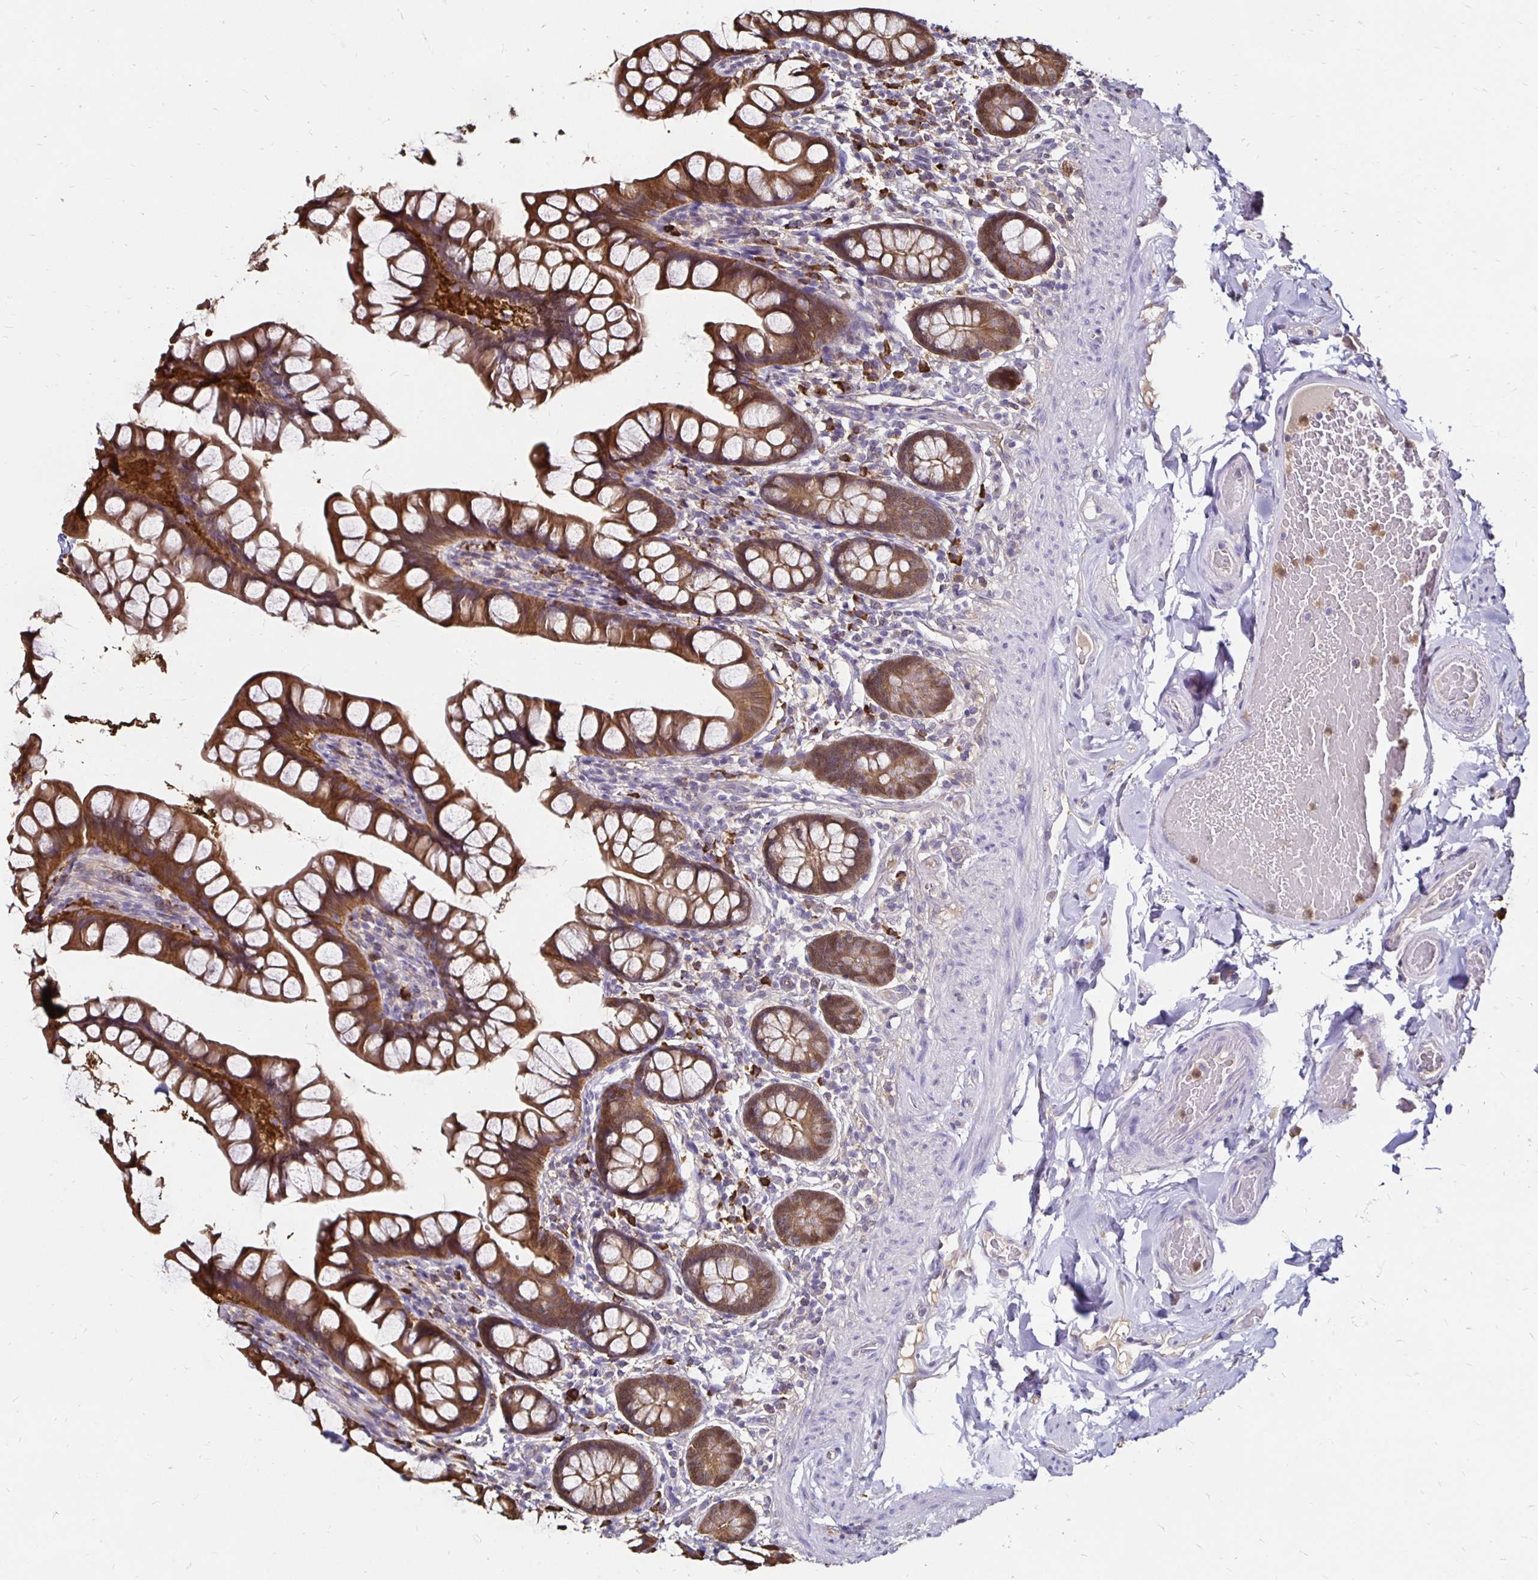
{"staining": {"intensity": "moderate", "quantity": ">75%", "location": "cytoplasmic/membranous"}, "tissue": "small intestine", "cell_type": "Glandular cells", "image_type": "normal", "snomed": [{"axis": "morphology", "description": "Normal tissue, NOS"}, {"axis": "topography", "description": "Small intestine"}], "caption": "Glandular cells display medium levels of moderate cytoplasmic/membranous staining in approximately >75% of cells in unremarkable human small intestine. Immunohistochemistry (ihc) stains the protein in brown and the nuclei are stained blue.", "gene": "TXN", "patient": {"sex": "male", "age": 70}}